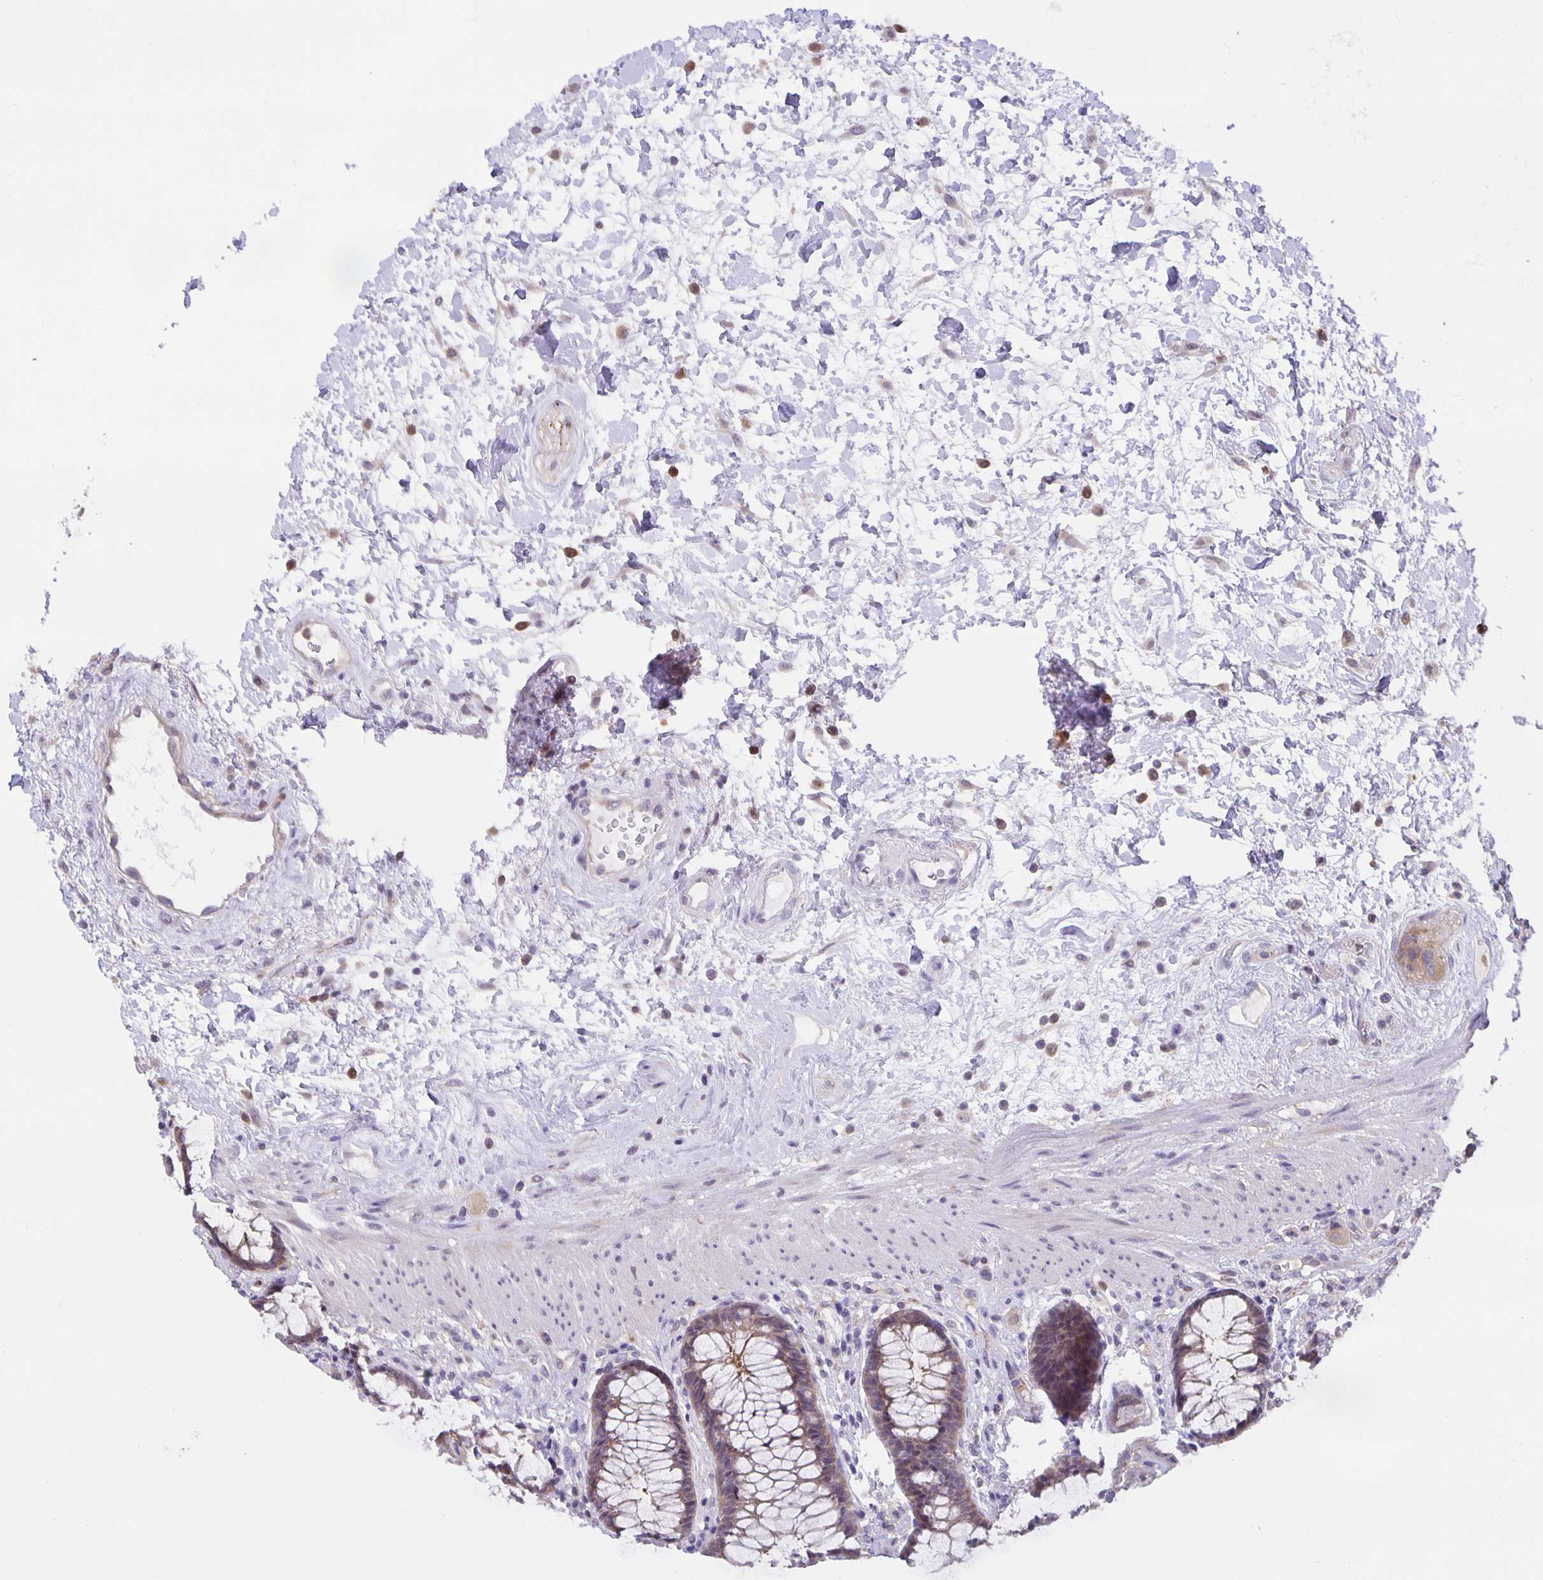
{"staining": {"intensity": "weak", "quantity": "25%-75%", "location": "cytoplasmic/membranous"}, "tissue": "rectum", "cell_type": "Glandular cells", "image_type": "normal", "snomed": [{"axis": "morphology", "description": "Normal tissue, NOS"}, {"axis": "topography", "description": "Rectum"}], "caption": "Benign rectum reveals weak cytoplasmic/membranous staining in approximately 25%-75% of glandular cells The protein of interest is stained brown, and the nuclei are stained in blue (DAB IHC with brightfield microscopy, high magnification)..", "gene": "MARCHF6", "patient": {"sex": "male", "age": 72}}